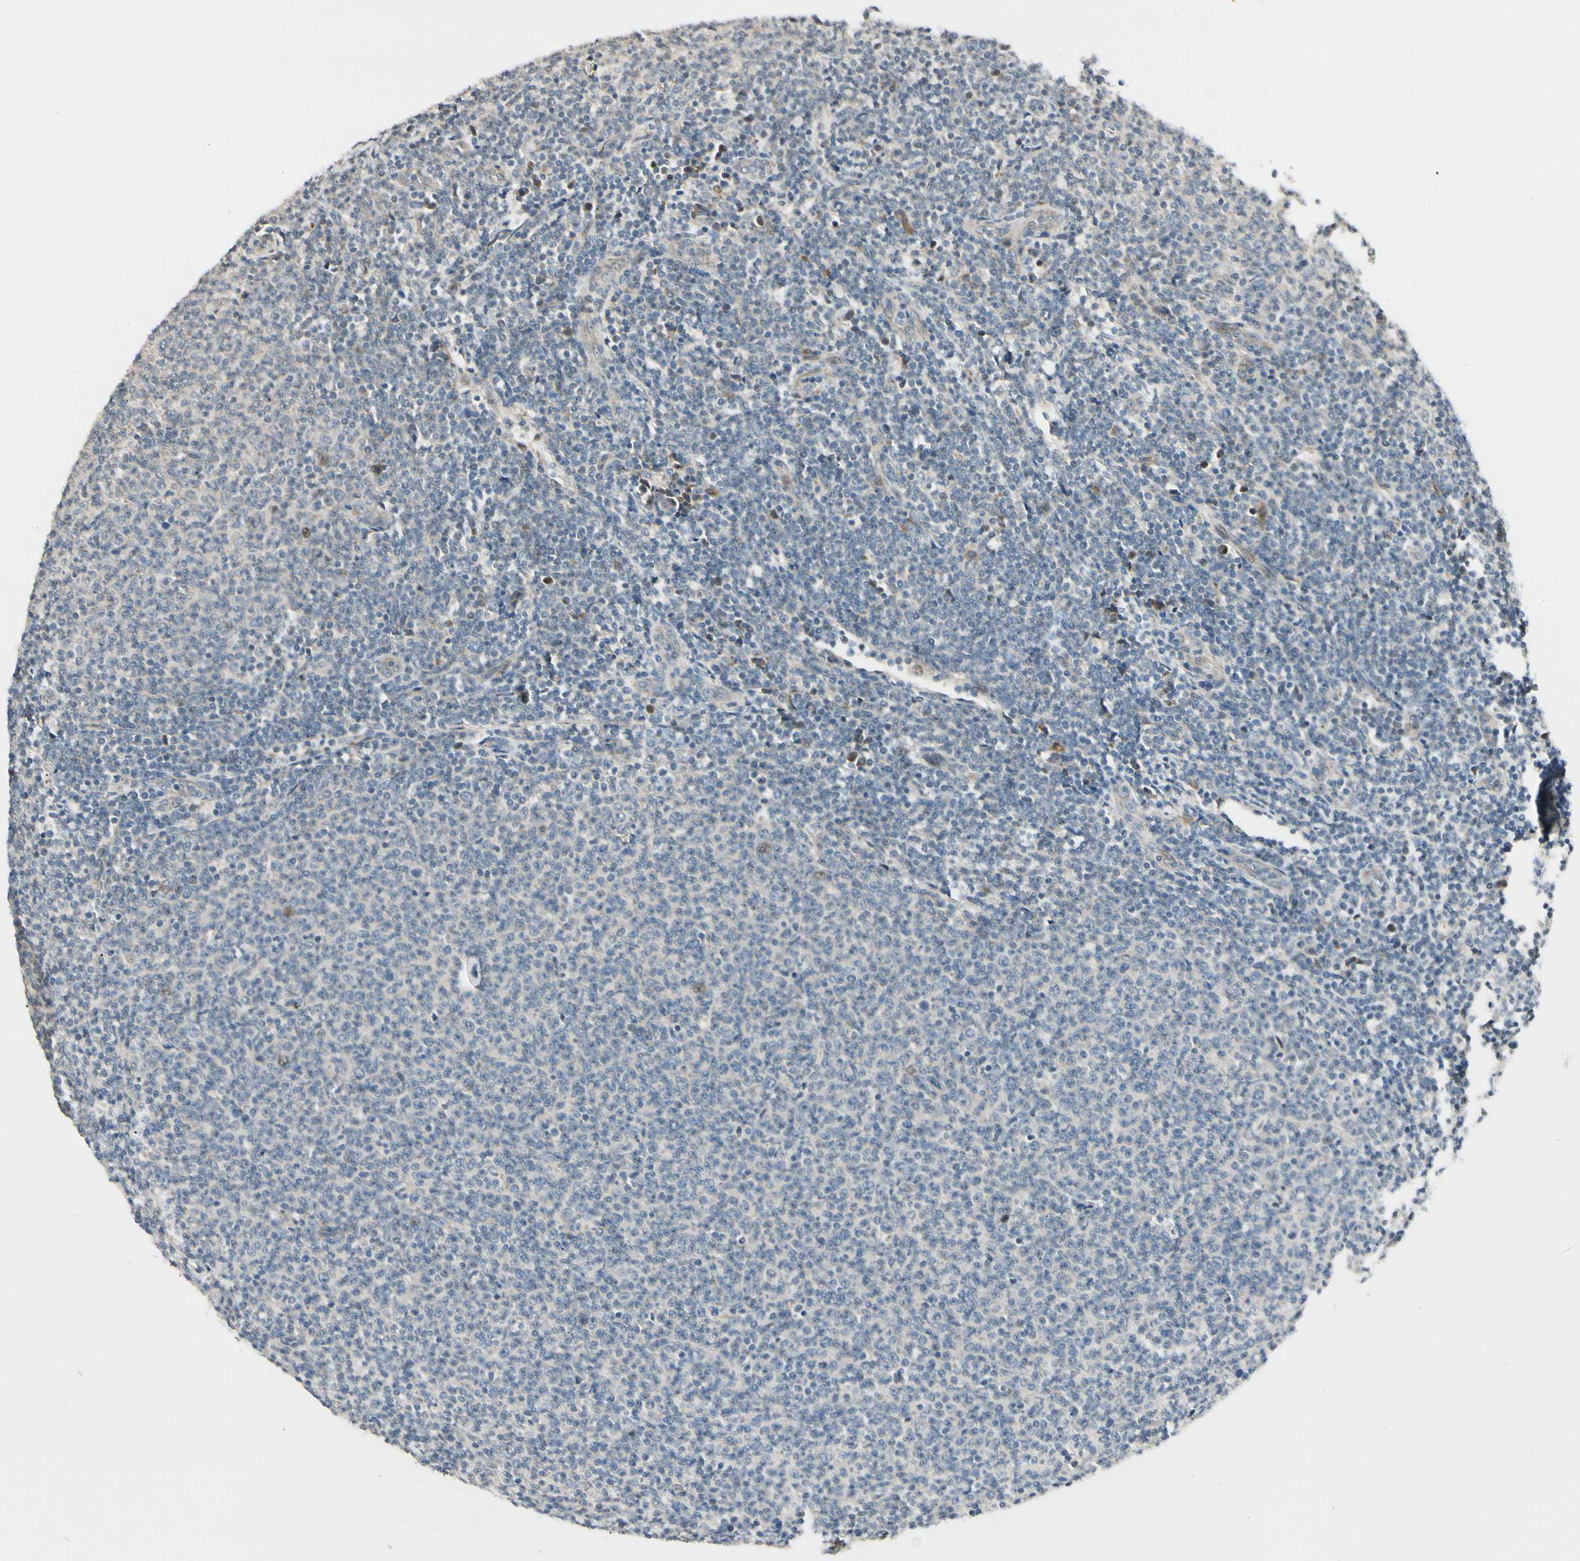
{"staining": {"intensity": "negative", "quantity": "none", "location": "none"}, "tissue": "lymphoma", "cell_type": "Tumor cells", "image_type": "cancer", "snomed": [{"axis": "morphology", "description": "Malignant lymphoma, non-Hodgkin's type, Low grade"}, {"axis": "topography", "description": "Lymph node"}], "caption": "DAB immunohistochemical staining of human lymphoma displays no significant staining in tumor cells.", "gene": "P4HA3", "patient": {"sex": "male", "age": 66}}